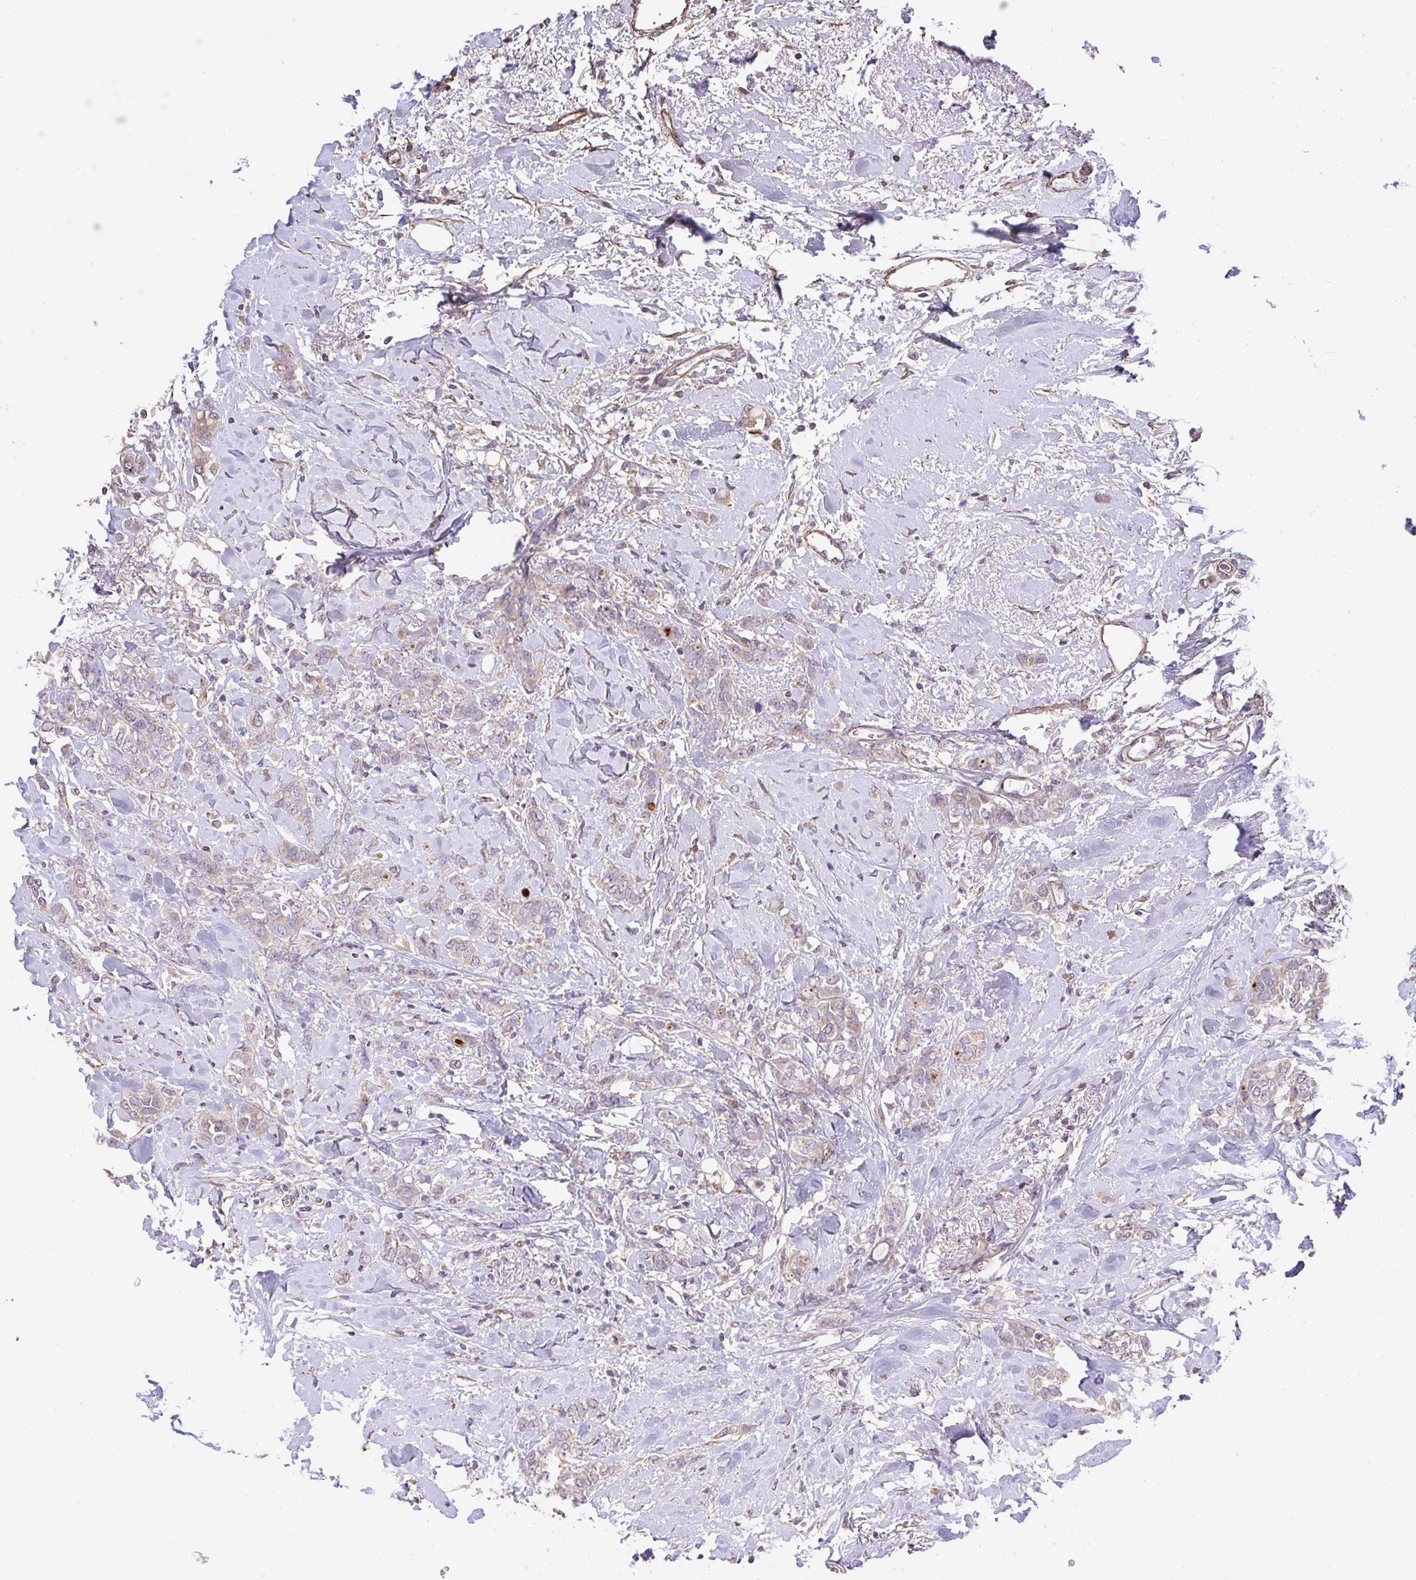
{"staining": {"intensity": "weak", "quantity": "<25%", "location": "cytoplasmic/membranous"}, "tissue": "breast cancer", "cell_type": "Tumor cells", "image_type": "cancer", "snomed": [{"axis": "morphology", "description": "Lobular carcinoma"}, {"axis": "topography", "description": "Breast"}], "caption": "DAB (3,3'-diaminobenzidine) immunohistochemical staining of human lobular carcinoma (breast) shows no significant expression in tumor cells. (Stains: DAB immunohistochemistry with hematoxylin counter stain, Microscopy: brightfield microscopy at high magnification).", "gene": "RUNDC3B", "patient": {"sex": "female", "age": 91}}